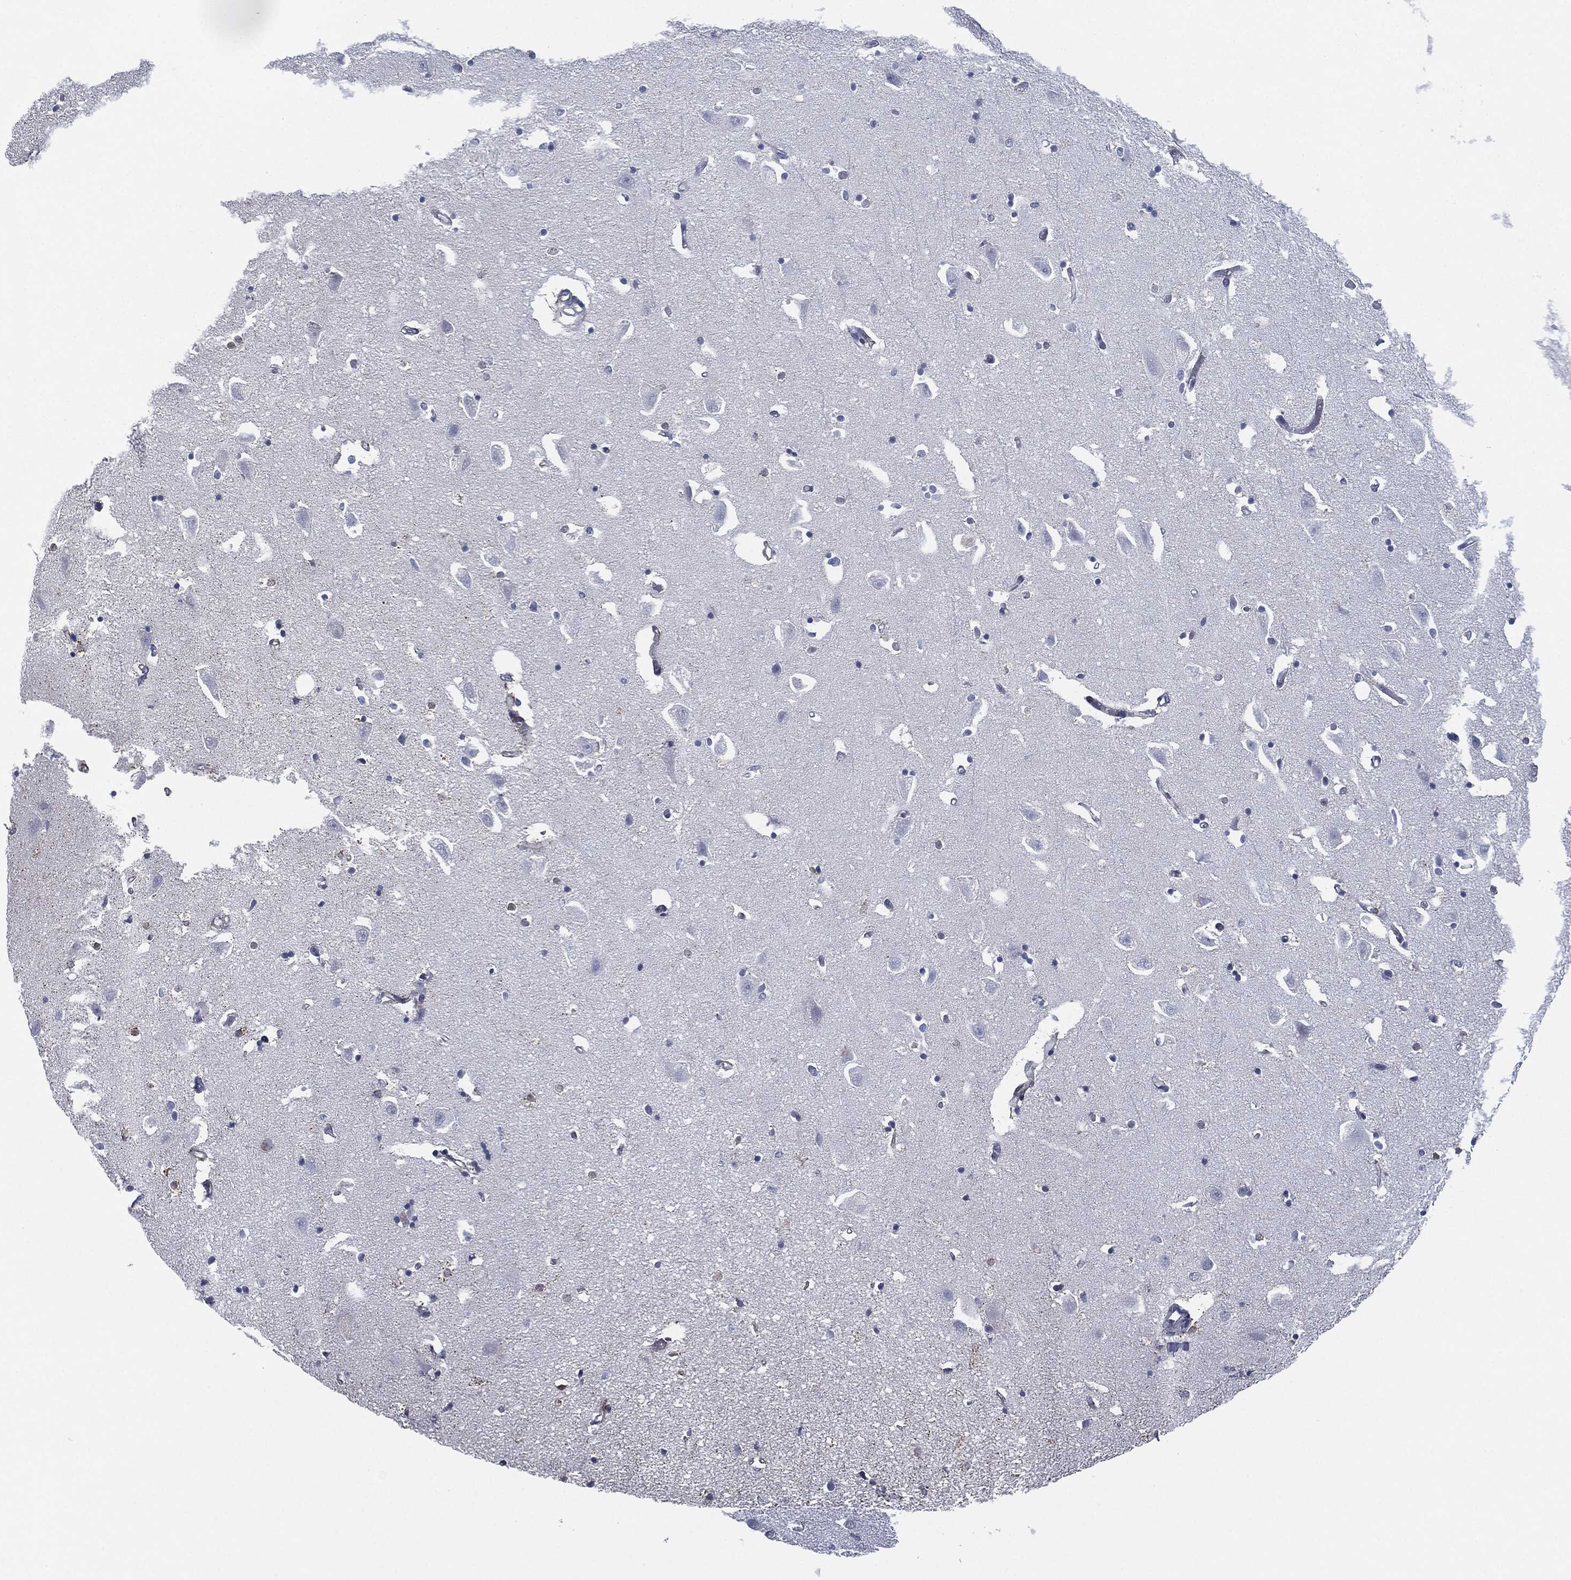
{"staining": {"intensity": "negative", "quantity": "none", "location": "none"}, "tissue": "hippocampus", "cell_type": "Glial cells", "image_type": "normal", "snomed": [{"axis": "morphology", "description": "Normal tissue, NOS"}, {"axis": "topography", "description": "Lateral ventricle wall"}, {"axis": "topography", "description": "Hippocampus"}], "caption": "Protein analysis of normal hippocampus displays no significant positivity in glial cells.", "gene": "SHROOM2", "patient": {"sex": "female", "age": 63}}